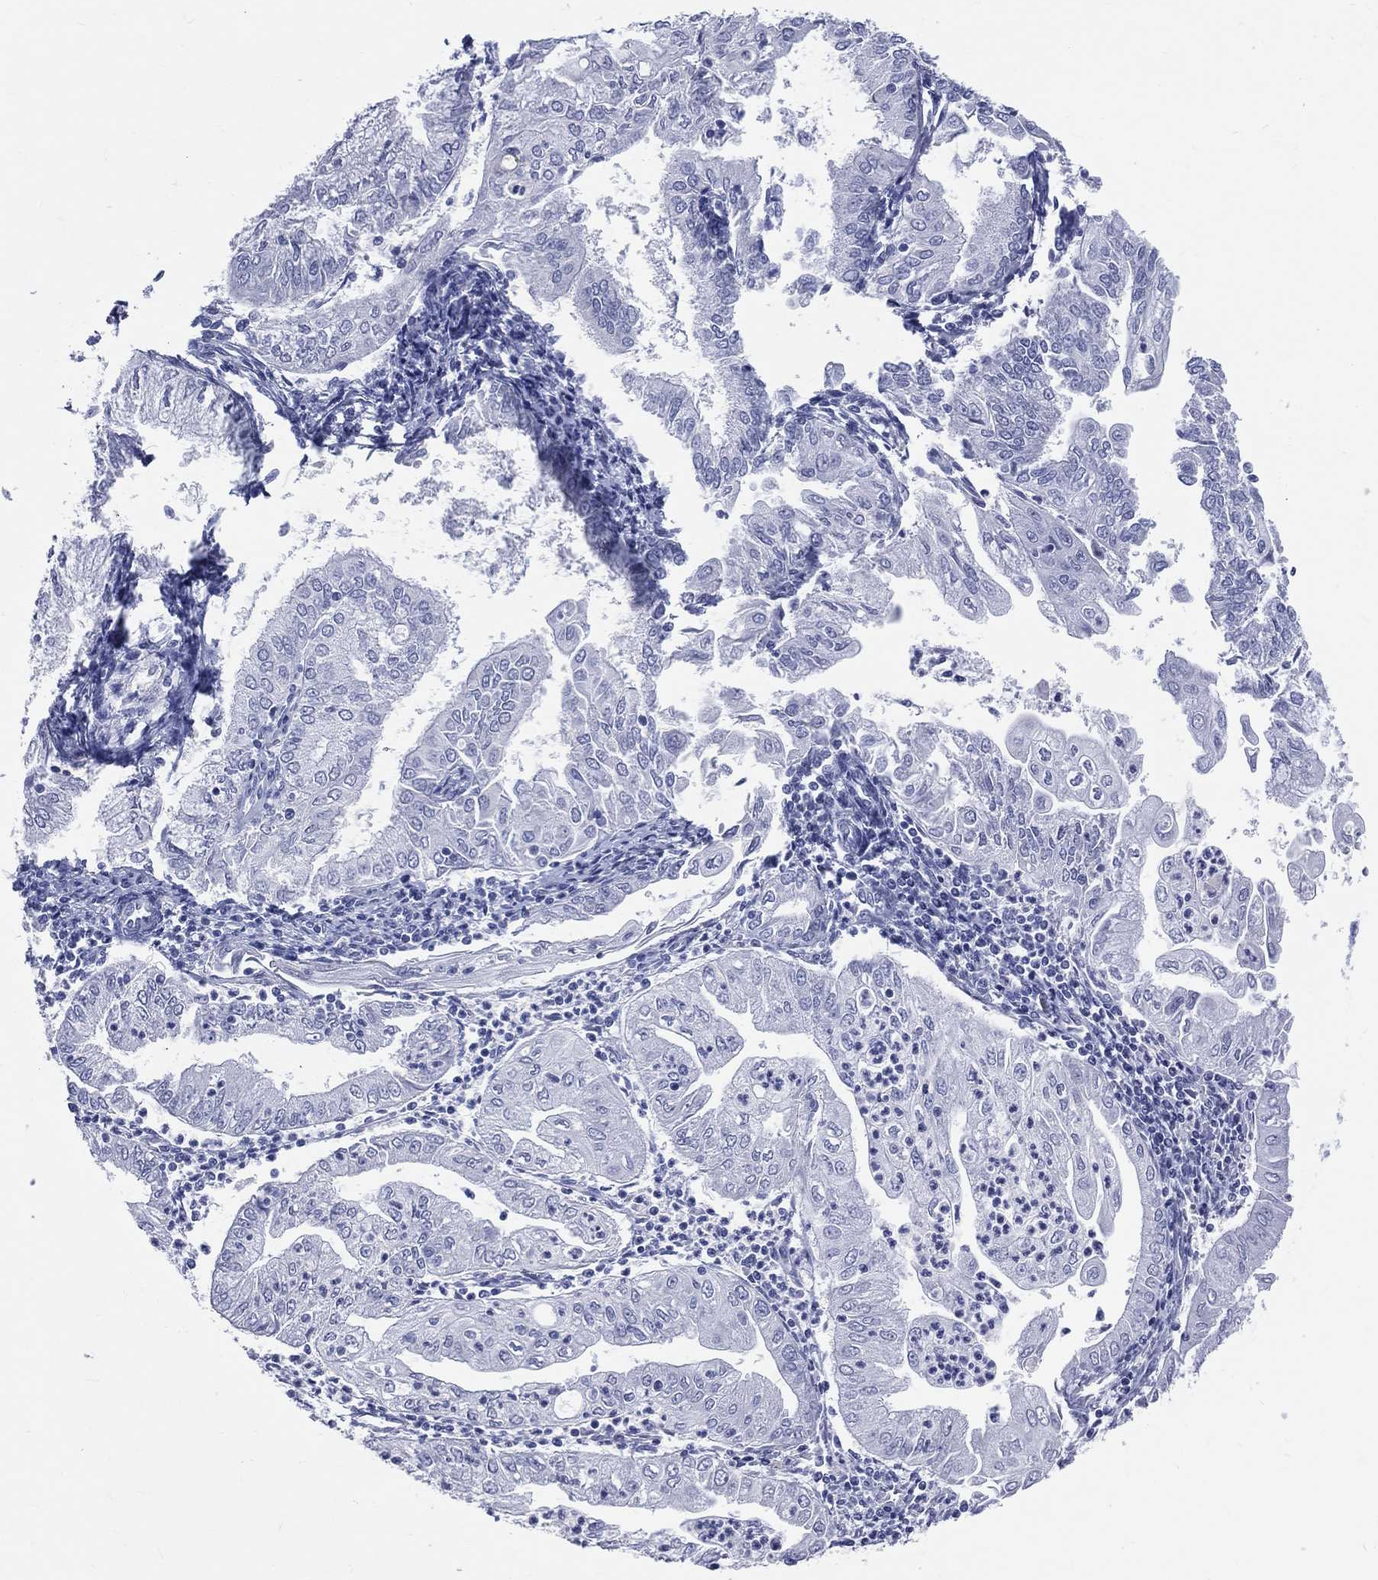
{"staining": {"intensity": "negative", "quantity": "none", "location": "none"}, "tissue": "endometrial cancer", "cell_type": "Tumor cells", "image_type": "cancer", "snomed": [{"axis": "morphology", "description": "Adenocarcinoma, NOS"}, {"axis": "topography", "description": "Endometrium"}], "caption": "An image of human adenocarcinoma (endometrial) is negative for staining in tumor cells. The staining was performed using DAB to visualize the protein expression in brown, while the nuclei were stained in blue with hematoxylin (Magnification: 20x).", "gene": "CYLC1", "patient": {"sex": "female", "age": 56}}